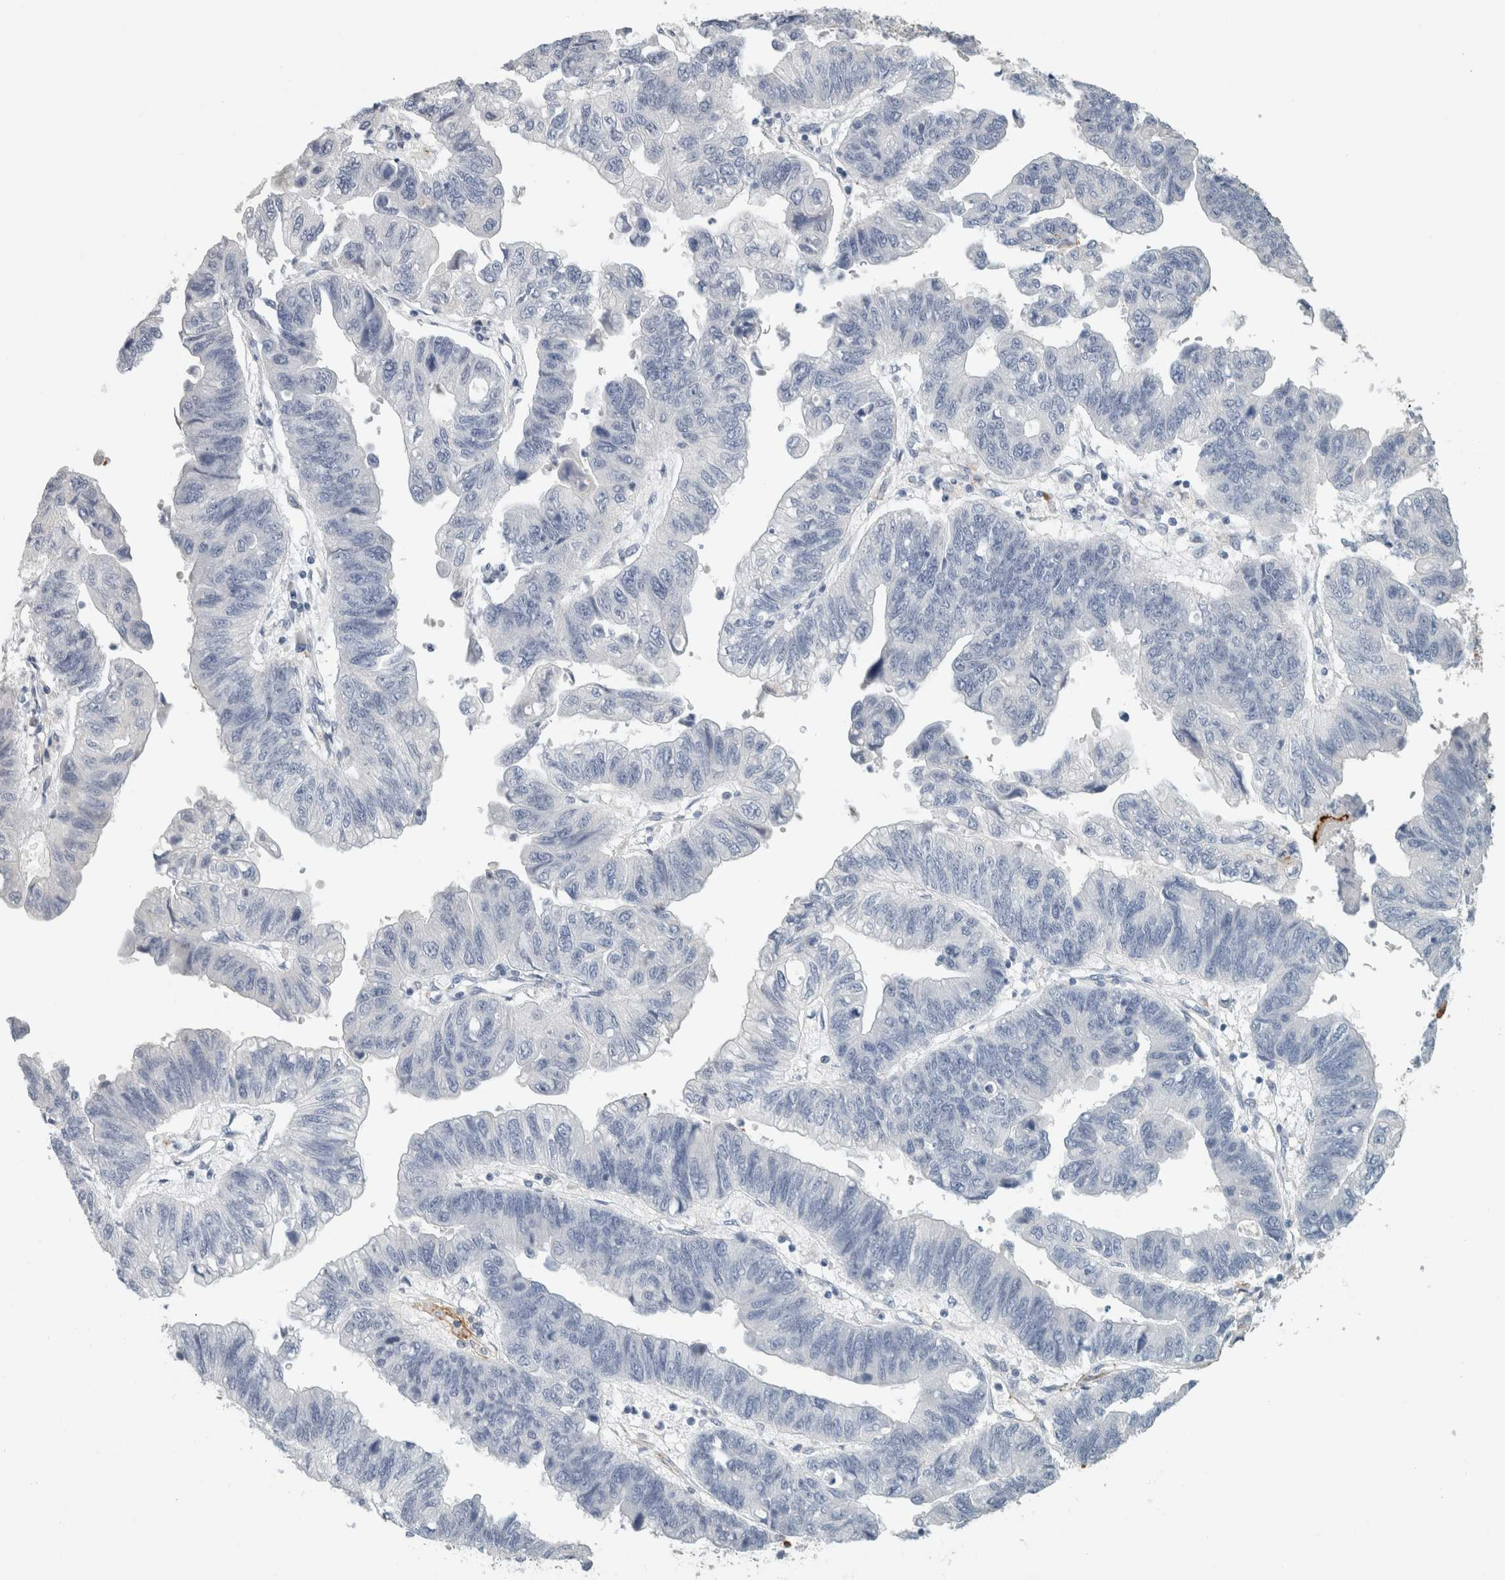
{"staining": {"intensity": "negative", "quantity": "none", "location": "none"}, "tissue": "stomach cancer", "cell_type": "Tumor cells", "image_type": "cancer", "snomed": [{"axis": "morphology", "description": "Adenocarcinoma, NOS"}, {"axis": "topography", "description": "Stomach"}], "caption": "Stomach cancer (adenocarcinoma) stained for a protein using immunohistochemistry (IHC) demonstrates no positivity tumor cells.", "gene": "CD36", "patient": {"sex": "male", "age": 59}}